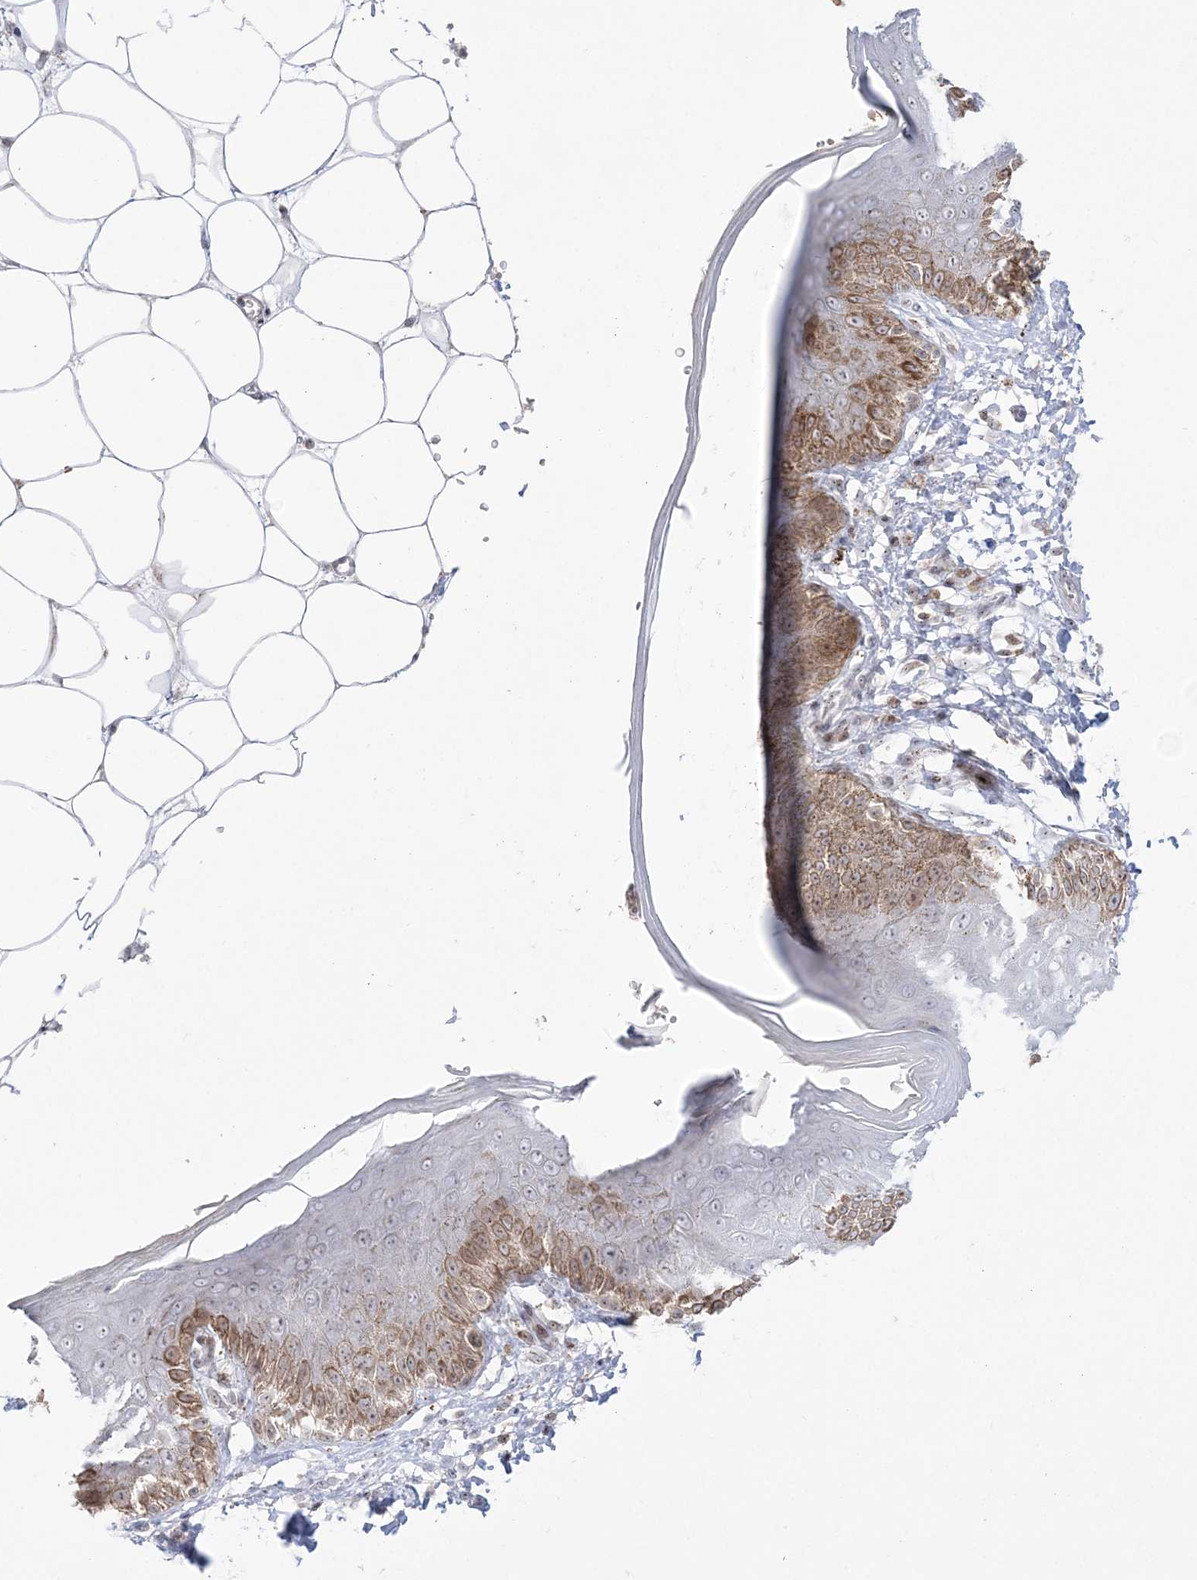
{"staining": {"intensity": "moderate", "quantity": "25%-75%", "location": "cytoplasmic/membranous"}, "tissue": "skin", "cell_type": "Epidermal cells", "image_type": "normal", "snomed": [{"axis": "morphology", "description": "Normal tissue, NOS"}, {"axis": "topography", "description": "Anal"}], "caption": "Epidermal cells exhibit moderate cytoplasmic/membranous staining in approximately 25%-75% of cells in unremarkable skin.", "gene": "SH3BP4", "patient": {"sex": "male", "age": 44}}